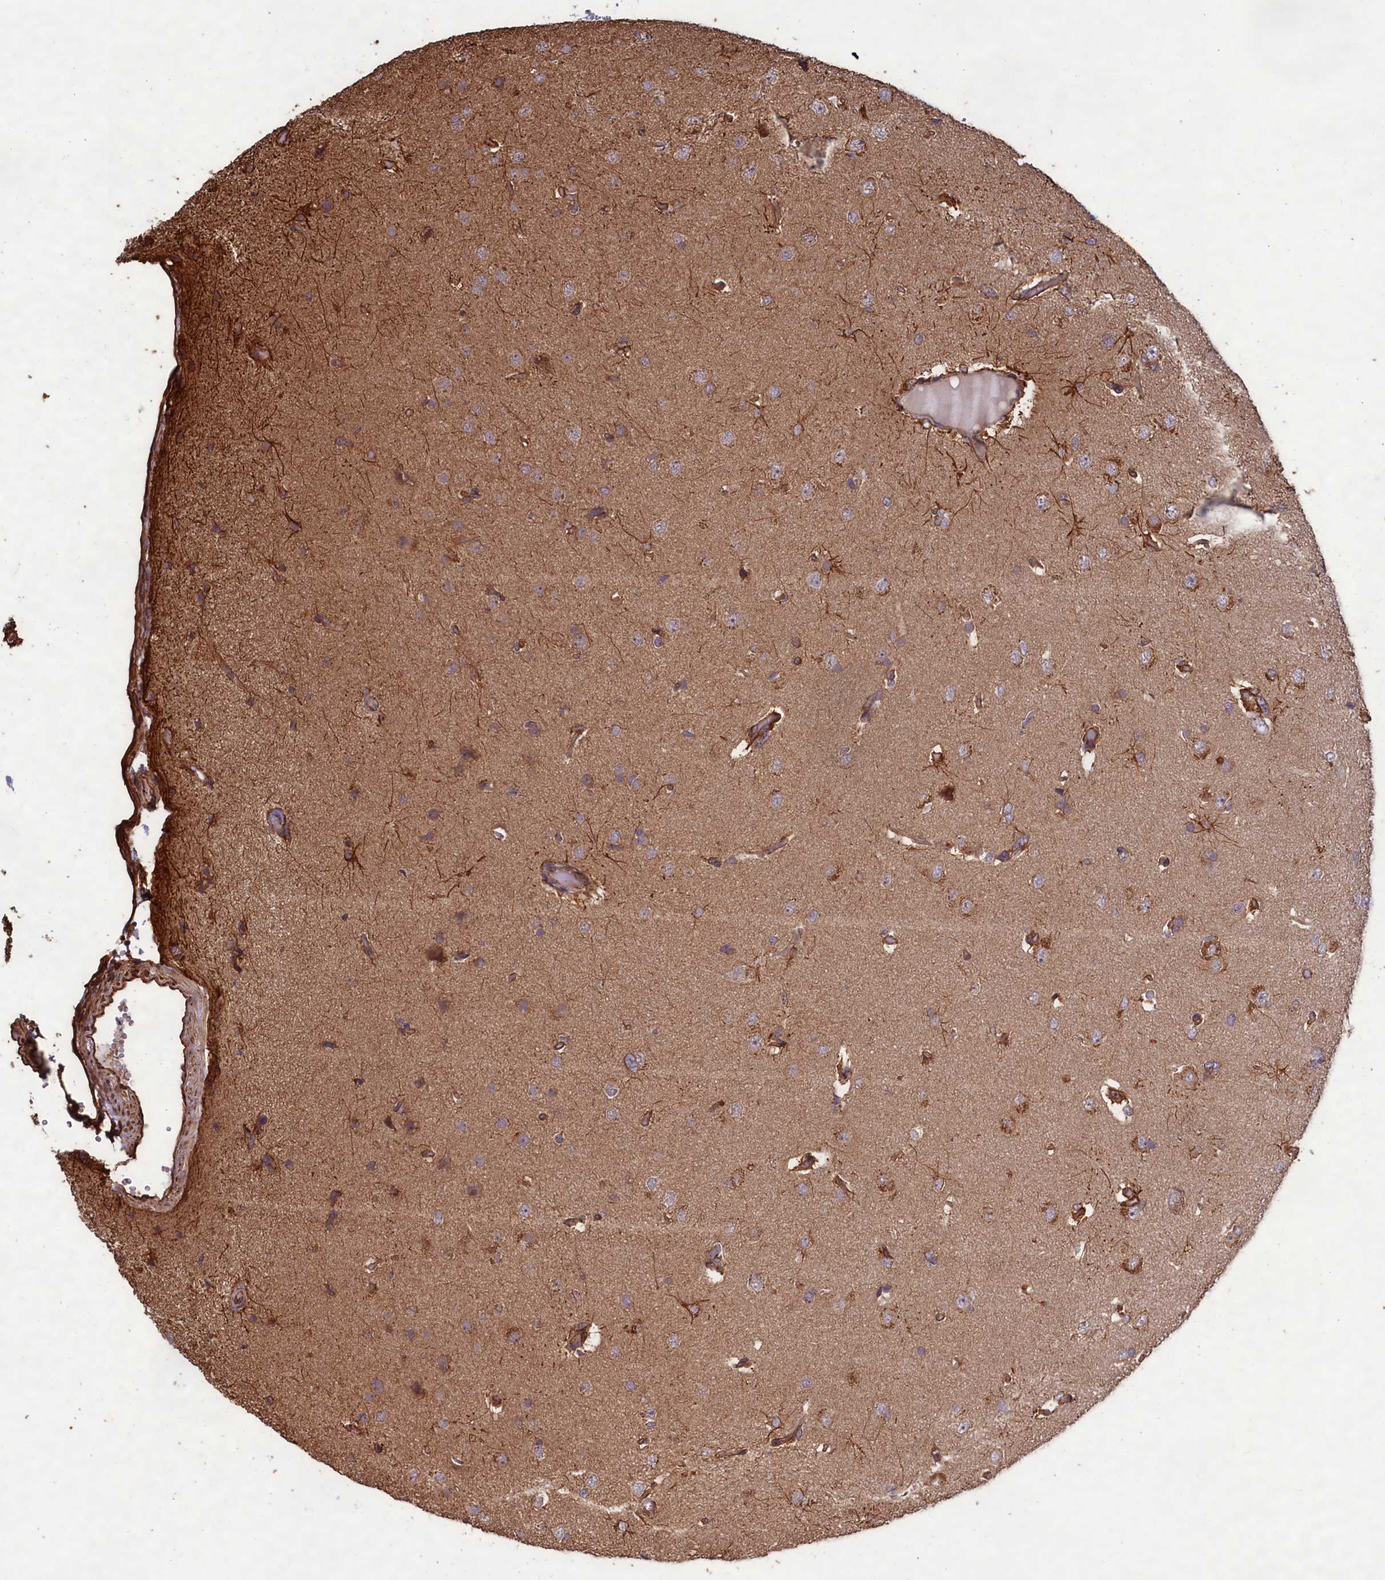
{"staining": {"intensity": "weak", "quantity": "<25%", "location": "cytoplasmic/membranous"}, "tissue": "glioma", "cell_type": "Tumor cells", "image_type": "cancer", "snomed": [{"axis": "morphology", "description": "Glioma, malignant, High grade"}, {"axis": "topography", "description": "Brain"}], "caption": "Glioma was stained to show a protein in brown. There is no significant positivity in tumor cells.", "gene": "CCDC124", "patient": {"sex": "female", "age": 59}}